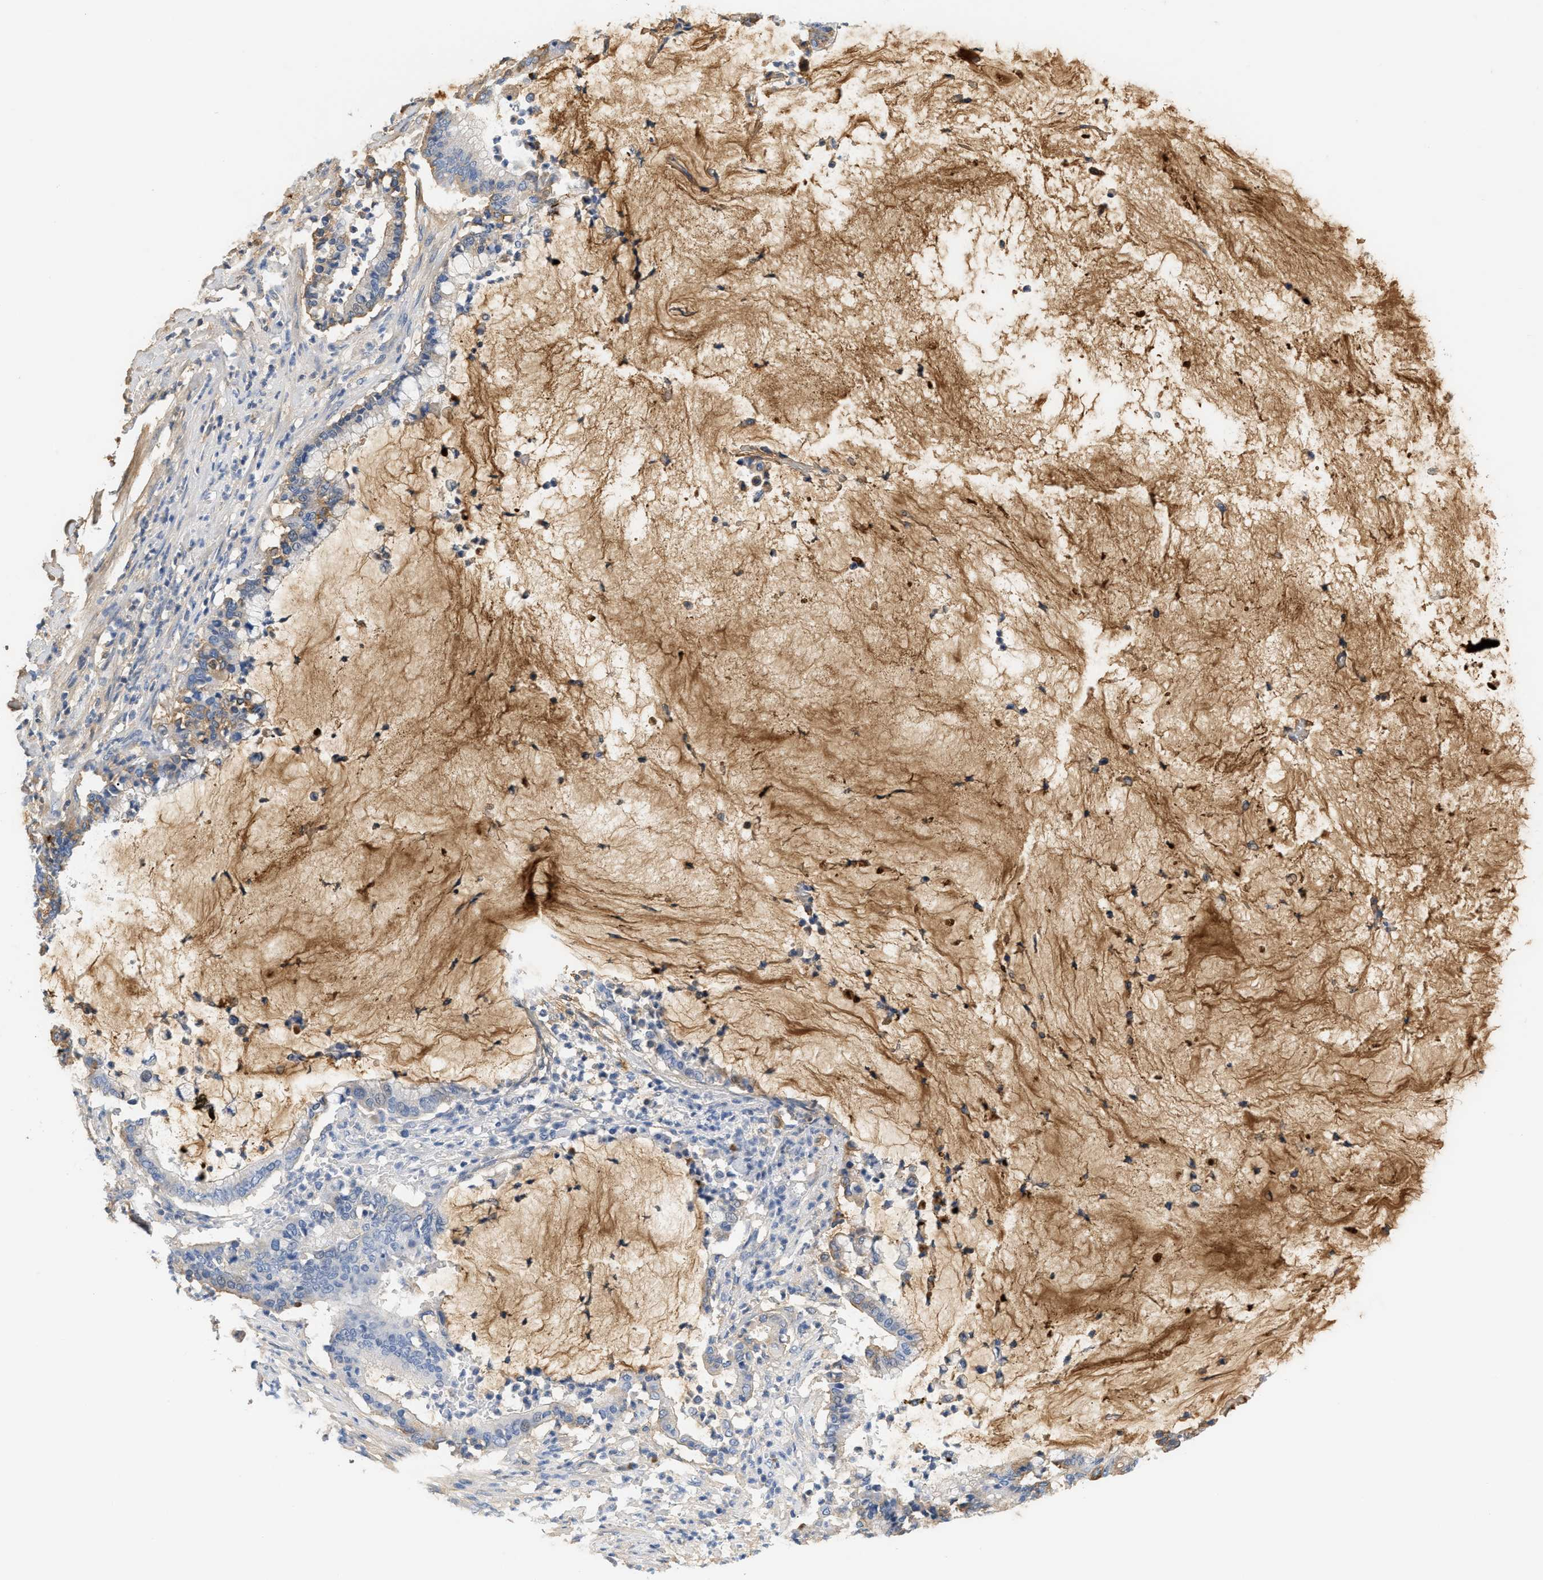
{"staining": {"intensity": "moderate", "quantity": "25%-75%", "location": "cytoplasmic/membranous"}, "tissue": "pancreatic cancer", "cell_type": "Tumor cells", "image_type": "cancer", "snomed": [{"axis": "morphology", "description": "Adenocarcinoma, NOS"}, {"axis": "topography", "description": "Pancreas"}], "caption": "There is medium levels of moderate cytoplasmic/membranous positivity in tumor cells of adenocarcinoma (pancreatic), as demonstrated by immunohistochemical staining (brown color).", "gene": "CFH", "patient": {"sex": "male", "age": 41}}